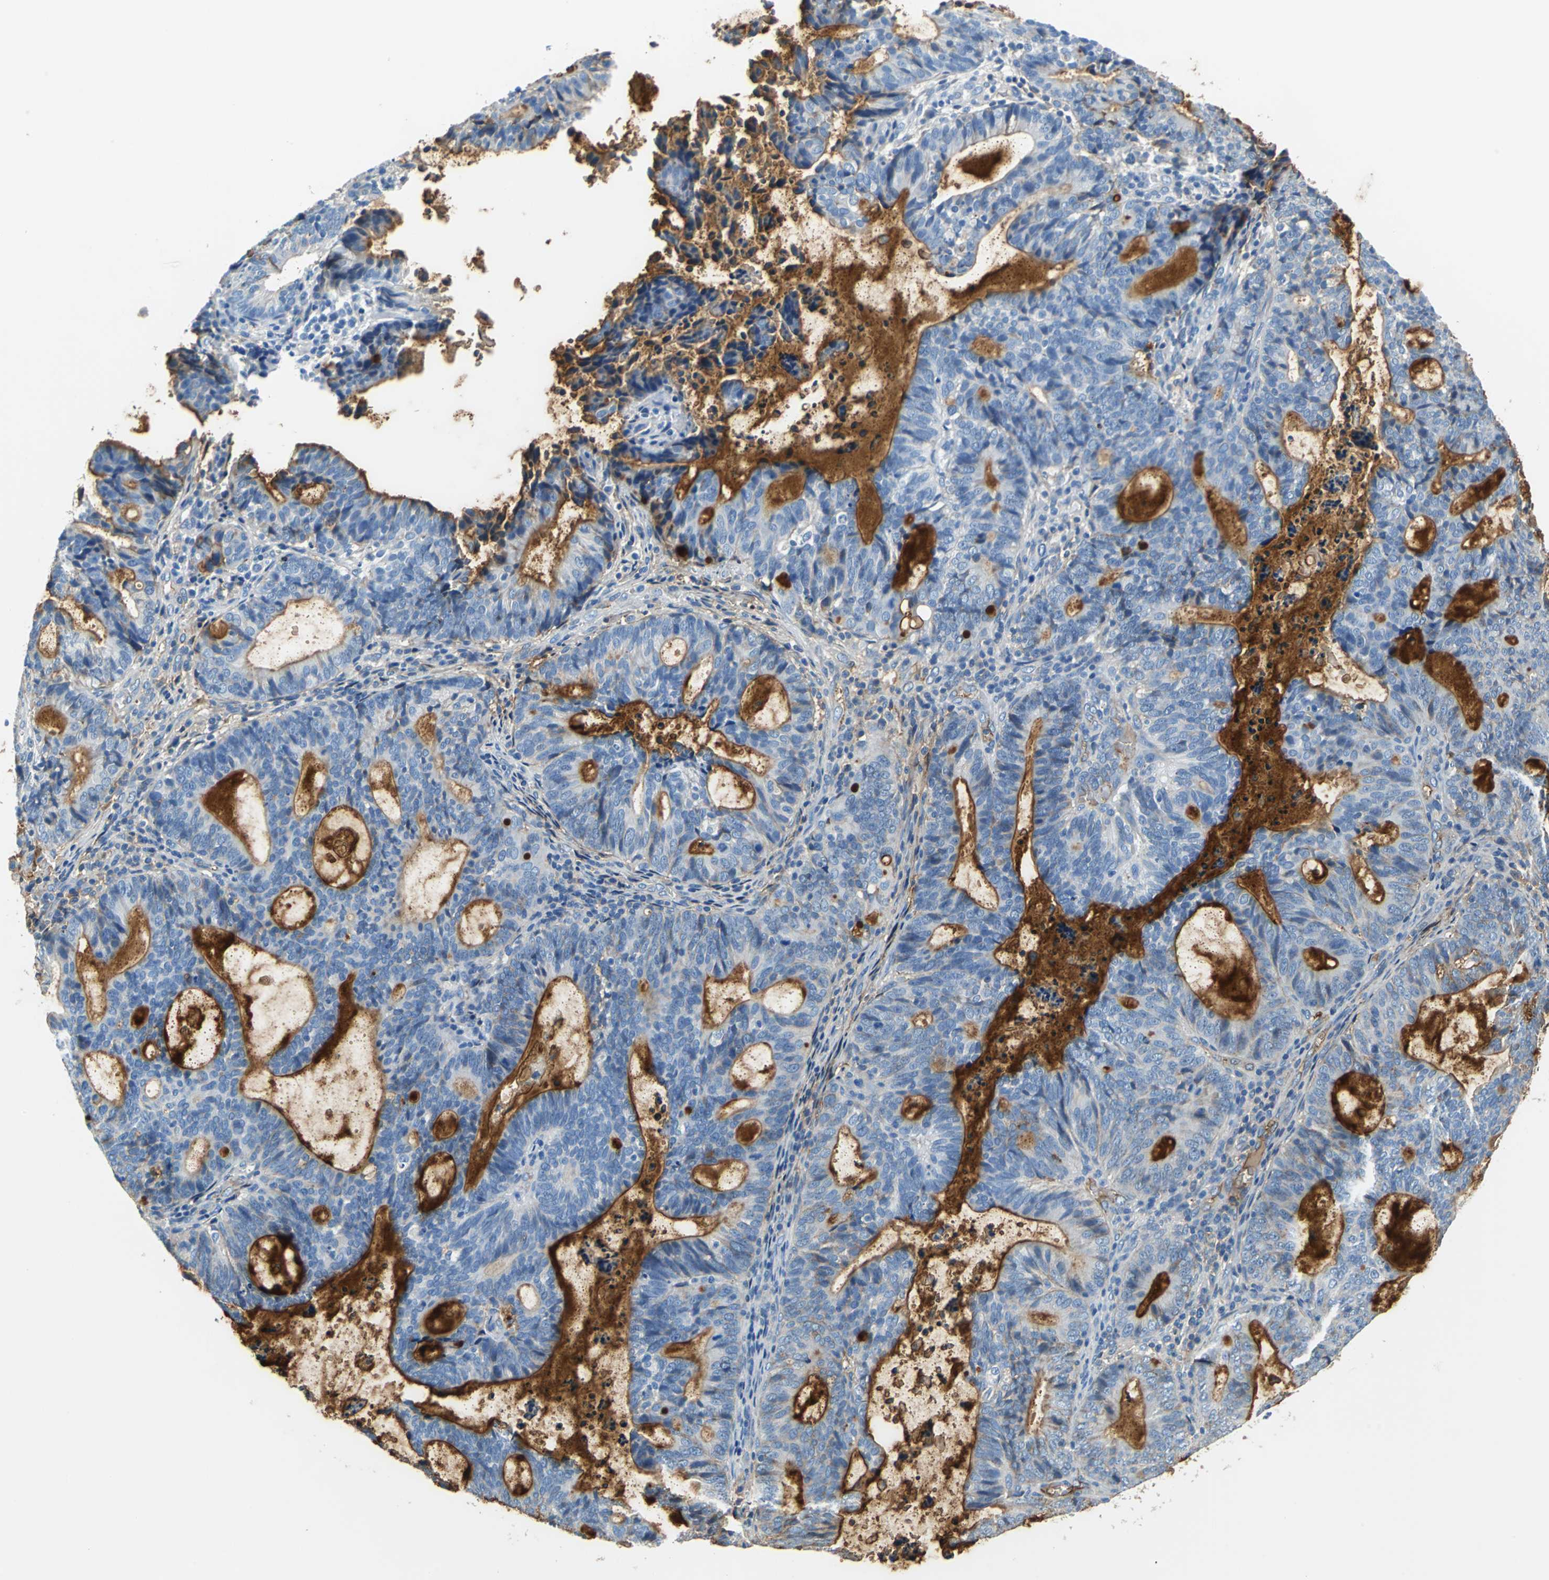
{"staining": {"intensity": "moderate", "quantity": "25%-75%", "location": "cytoplasmic/membranous"}, "tissue": "endometrial cancer", "cell_type": "Tumor cells", "image_type": "cancer", "snomed": [{"axis": "morphology", "description": "Adenocarcinoma, NOS"}, {"axis": "topography", "description": "Uterus"}], "caption": "A micrograph of human endometrial adenocarcinoma stained for a protein reveals moderate cytoplasmic/membranous brown staining in tumor cells.", "gene": "ALB", "patient": {"sex": "female", "age": 83}}